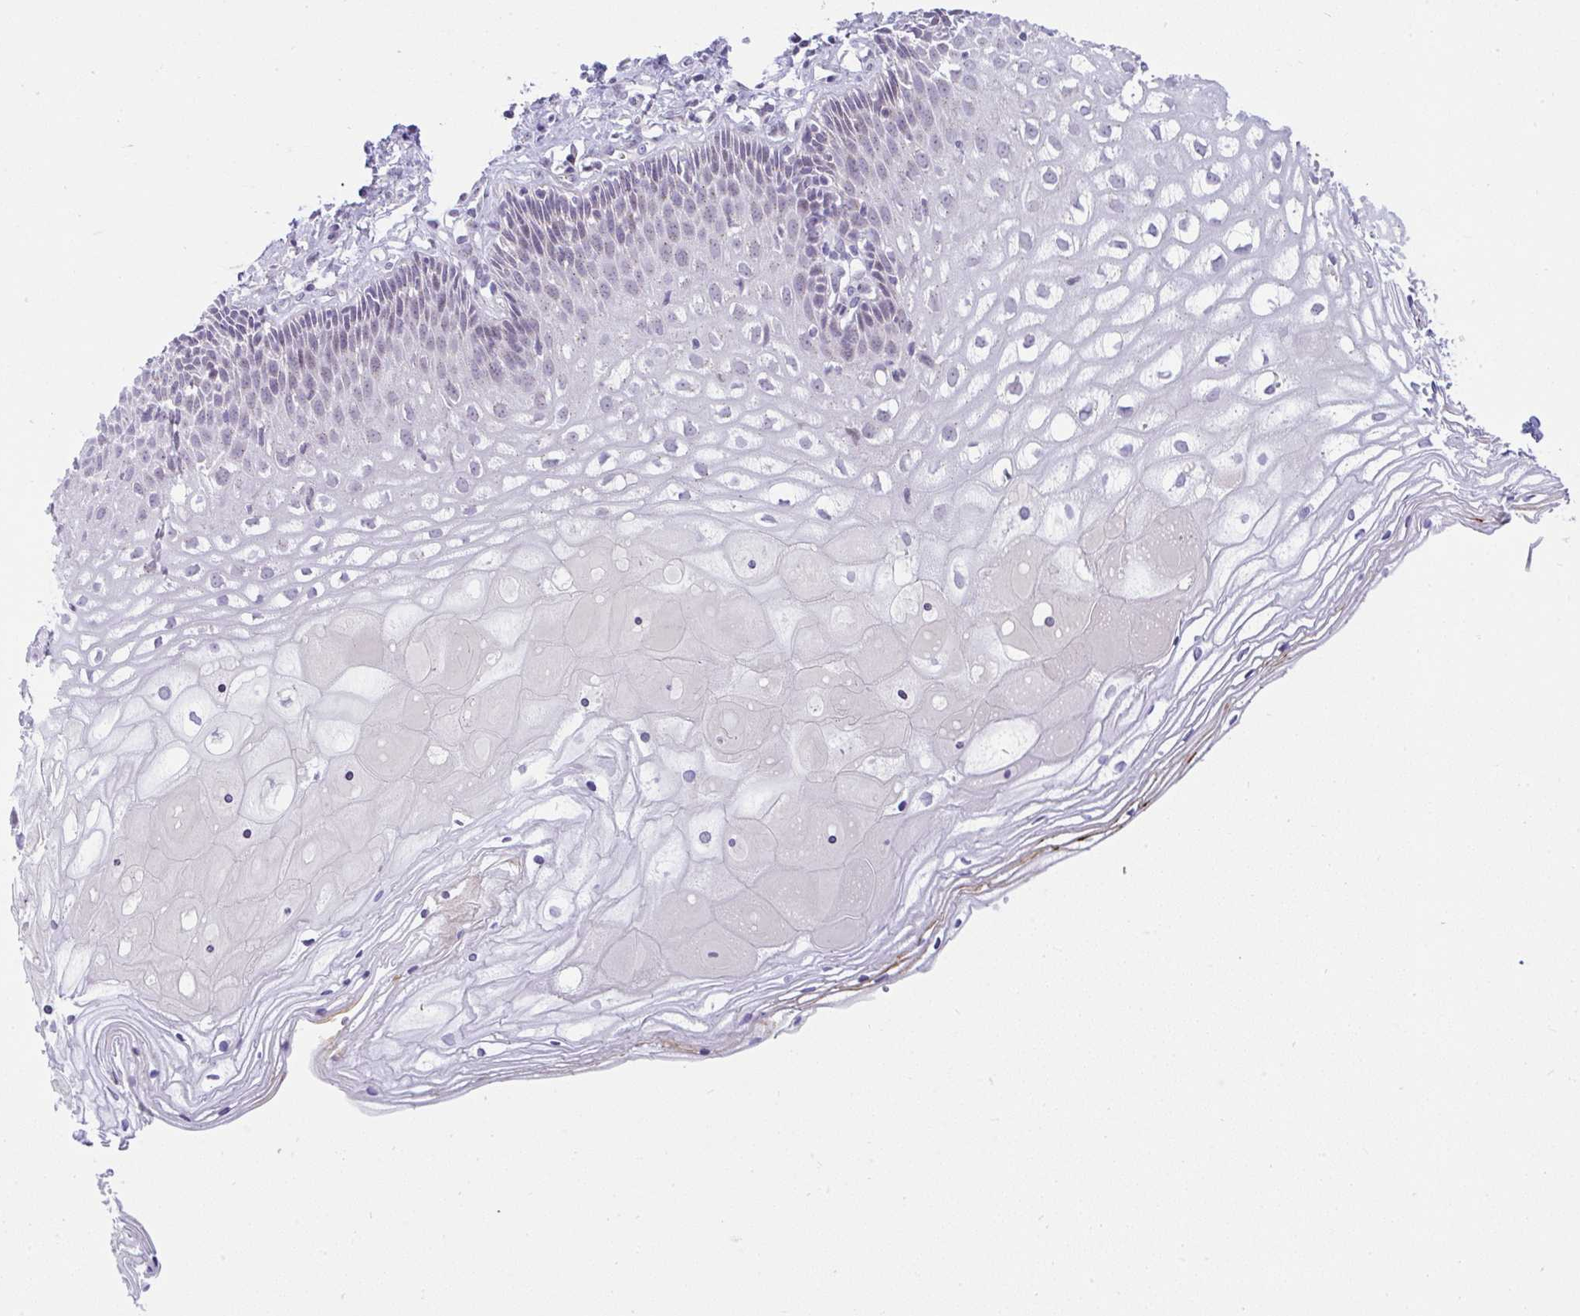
{"staining": {"intensity": "negative", "quantity": "none", "location": "none"}, "tissue": "cervix", "cell_type": "Glandular cells", "image_type": "normal", "snomed": [{"axis": "morphology", "description": "Normal tissue, NOS"}, {"axis": "topography", "description": "Cervix"}], "caption": "The histopathology image reveals no significant expression in glandular cells of cervix. (DAB (3,3'-diaminobenzidine) immunohistochemistry visualized using brightfield microscopy, high magnification).", "gene": "FAM177A1", "patient": {"sex": "female", "age": 36}}